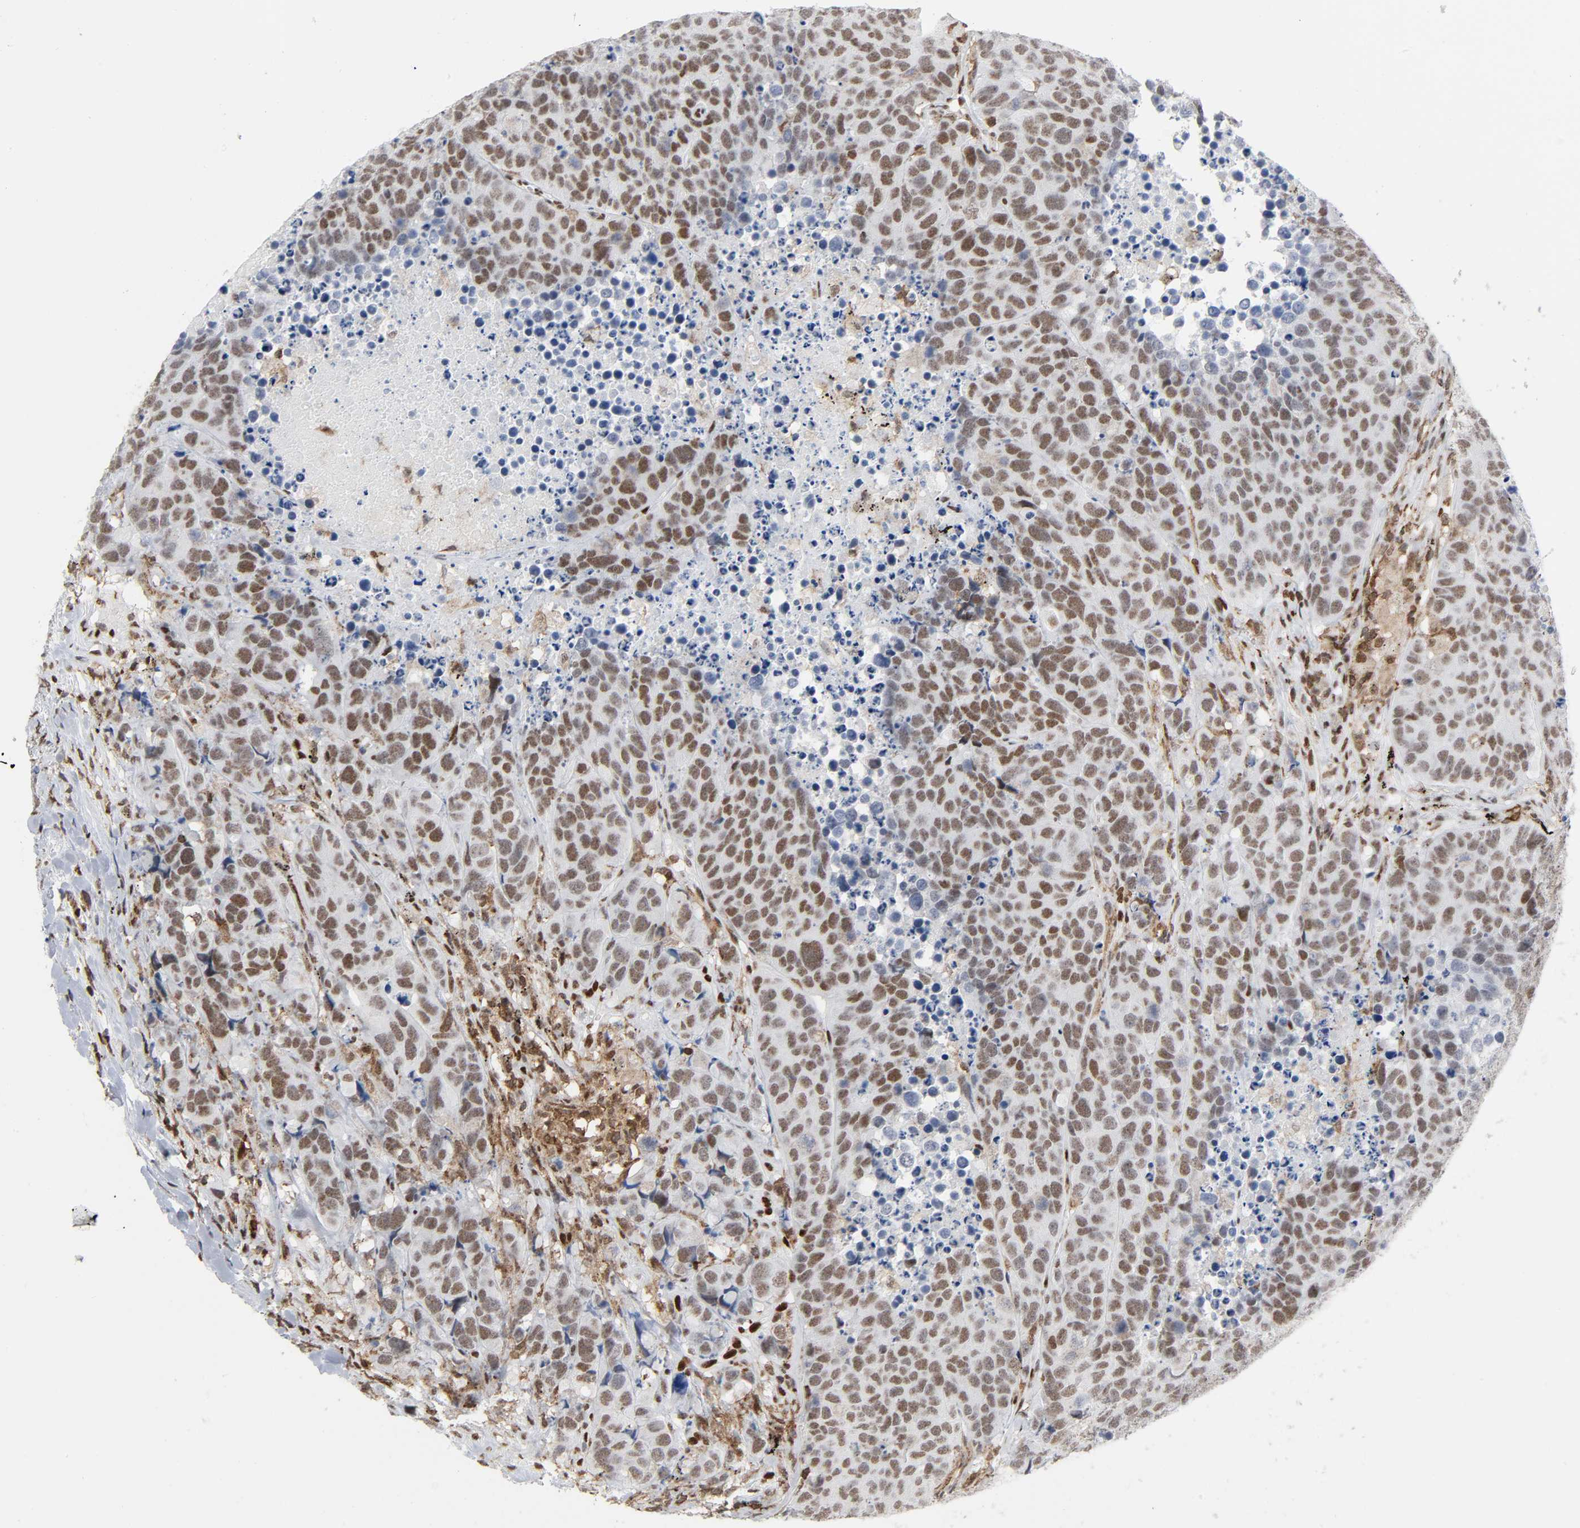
{"staining": {"intensity": "moderate", "quantity": ">75%", "location": "nuclear"}, "tissue": "carcinoid", "cell_type": "Tumor cells", "image_type": "cancer", "snomed": [{"axis": "morphology", "description": "Carcinoid, malignant, NOS"}, {"axis": "topography", "description": "Lung"}], "caption": "Carcinoid tissue exhibits moderate nuclear positivity in about >75% of tumor cells The protein is stained brown, and the nuclei are stained in blue (DAB IHC with brightfield microscopy, high magnification).", "gene": "WAS", "patient": {"sex": "male", "age": 60}}